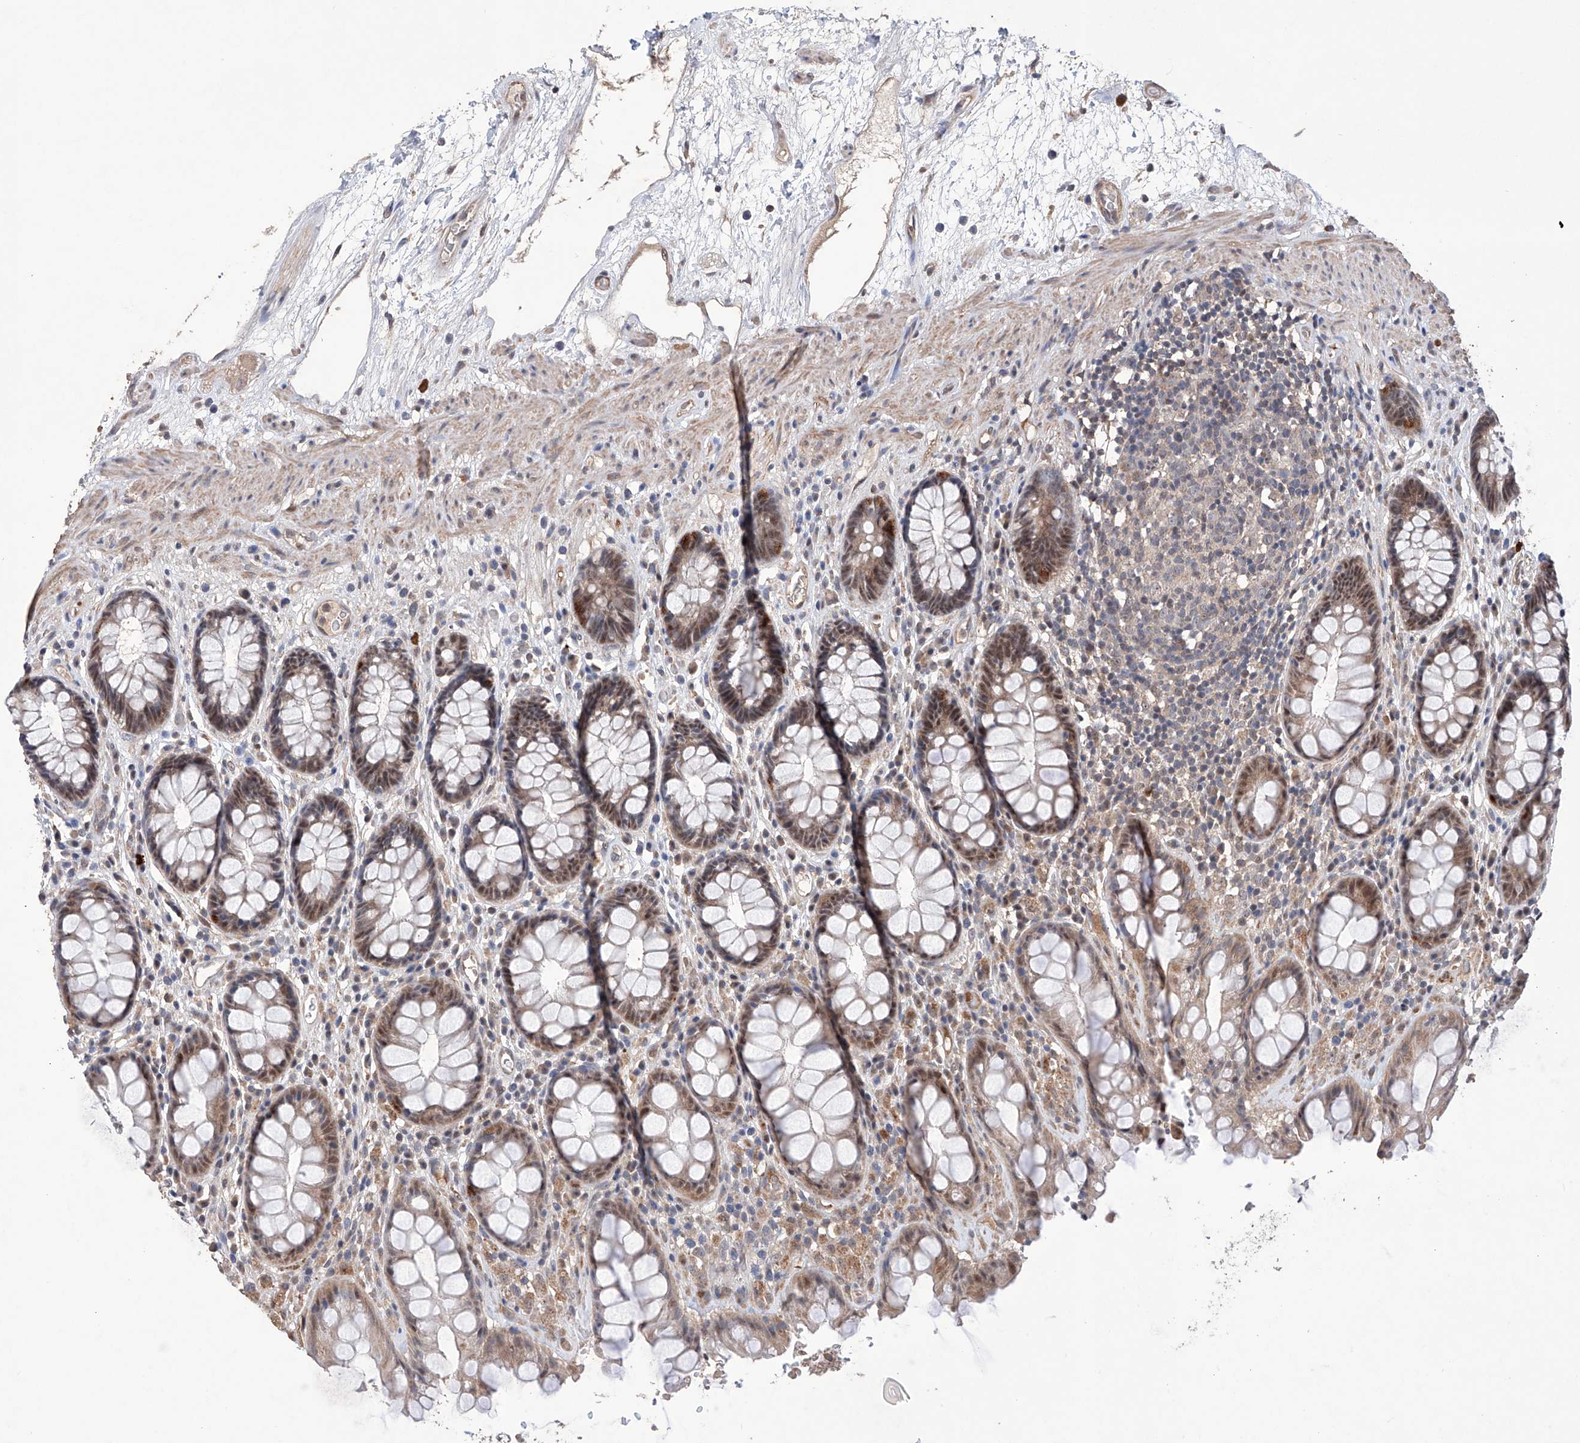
{"staining": {"intensity": "moderate", "quantity": ">75%", "location": "cytoplasmic/membranous,nuclear"}, "tissue": "rectum", "cell_type": "Glandular cells", "image_type": "normal", "snomed": [{"axis": "morphology", "description": "Normal tissue, NOS"}, {"axis": "topography", "description": "Rectum"}], "caption": "DAB (3,3'-diaminobenzidine) immunohistochemical staining of normal human rectum demonstrates moderate cytoplasmic/membranous,nuclear protein staining in about >75% of glandular cells. (Brightfield microscopy of DAB IHC at high magnification).", "gene": "AFG1L", "patient": {"sex": "male", "age": 64}}